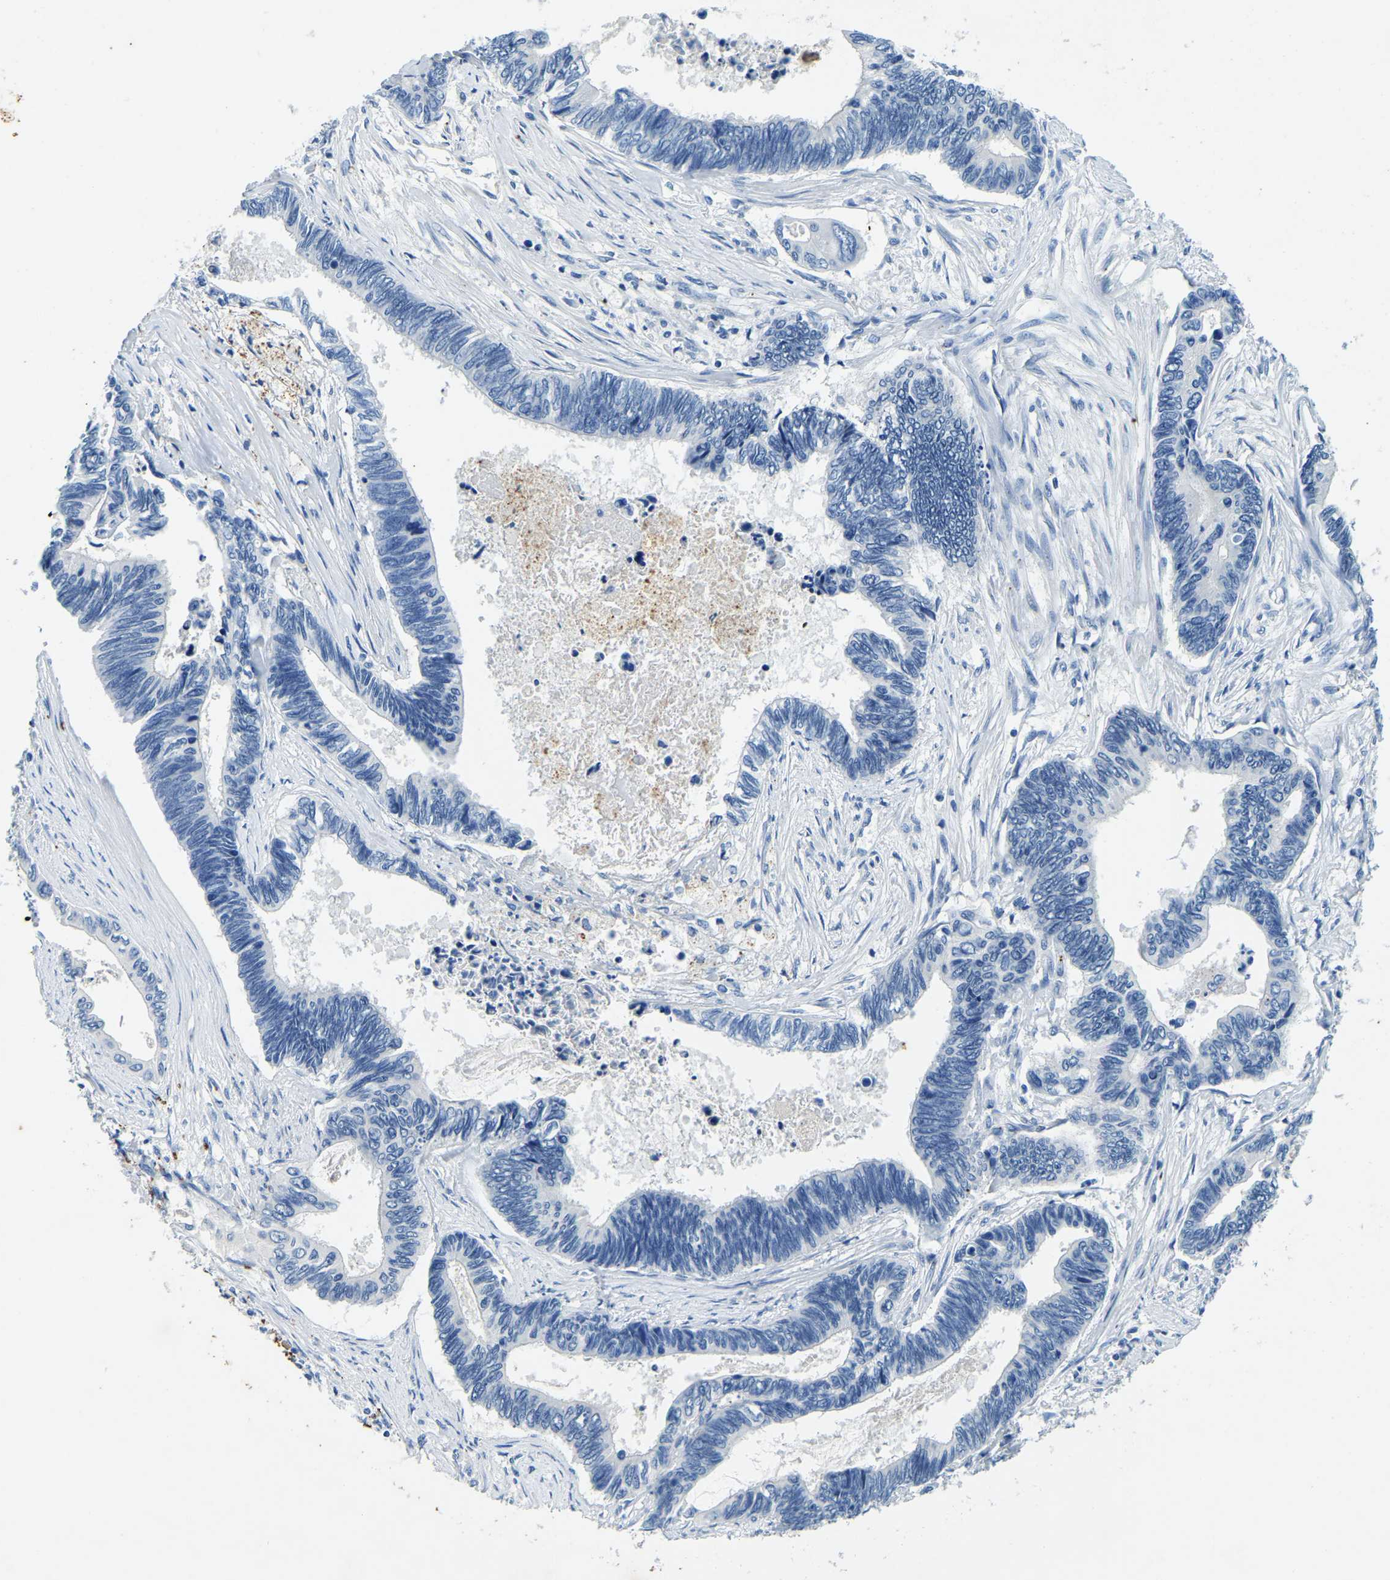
{"staining": {"intensity": "negative", "quantity": "none", "location": "none"}, "tissue": "pancreatic cancer", "cell_type": "Tumor cells", "image_type": "cancer", "snomed": [{"axis": "morphology", "description": "Adenocarcinoma, NOS"}, {"axis": "topography", "description": "Pancreas"}], "caption": "Immunohistochemical staining of human pancreatic adenocarcinoma displays no significant expression in tumor cells.", "gene": "UBN2", "patient": {"sex": "female", "age": 70}}